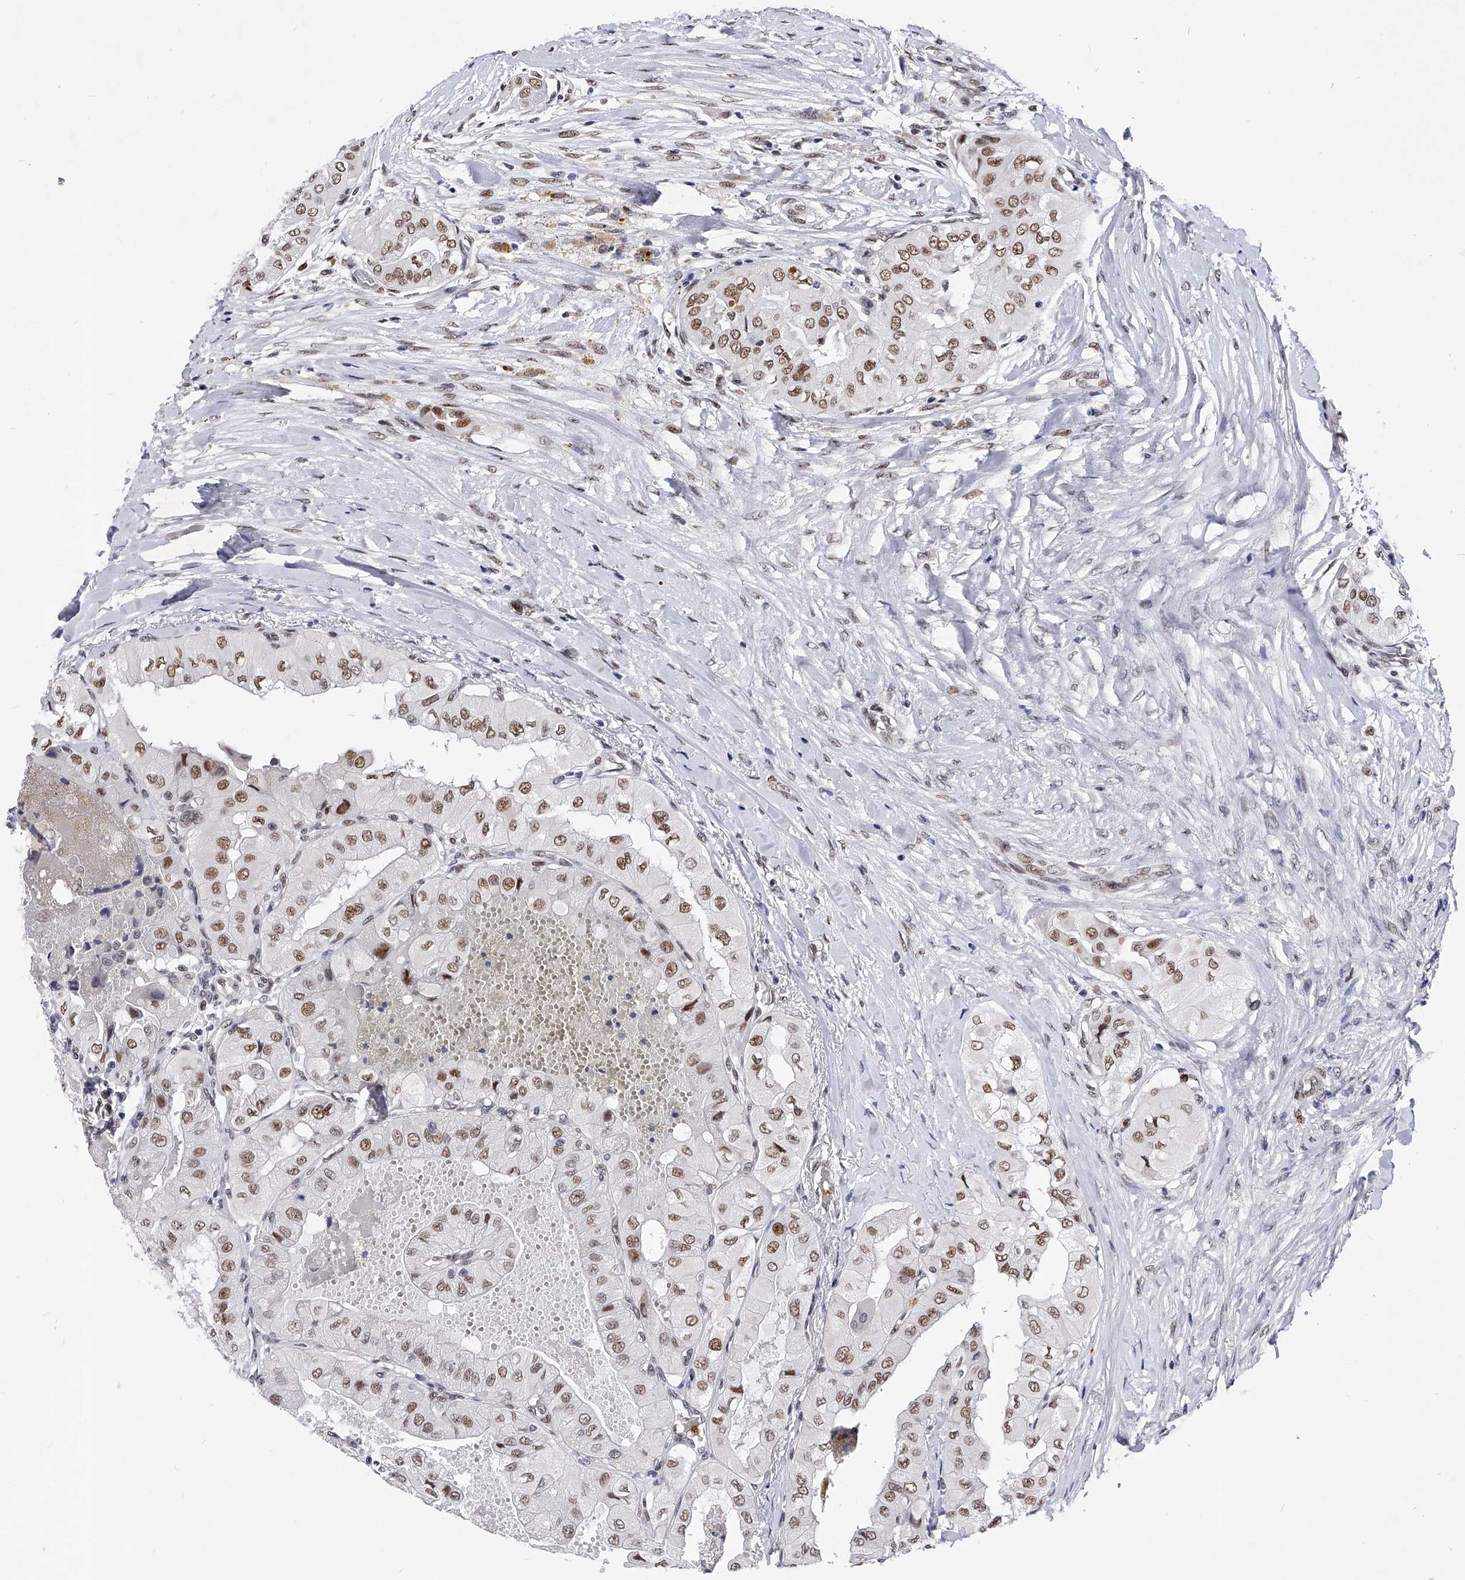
{"staining": {"intensity": "moderate", "quantity": ">75%", "location": "nuclear"}, "tissue": "thyroid cancer", "cell_type": "Tumor cells", "image_type": "cancer", "snomed": [{"axis": "morphology", "description": "Papillary adenocarcinoma, NOS"}, {"axis": "topography", "description": "Thyroid gland"}], "caption": "A micrograph of papillary adenocarcinoma (thyroid) stained for a protein demonstrates moderate nuclear brown staining in tumor cells. The staining was performed using DAB (3,3'-diaminobenzidine), with brown indicating positive protein expression. Nuclei are stained blue with hematoxylin.", "gene": "TESK2", "patient": {"sex": "female", "age": 59}}